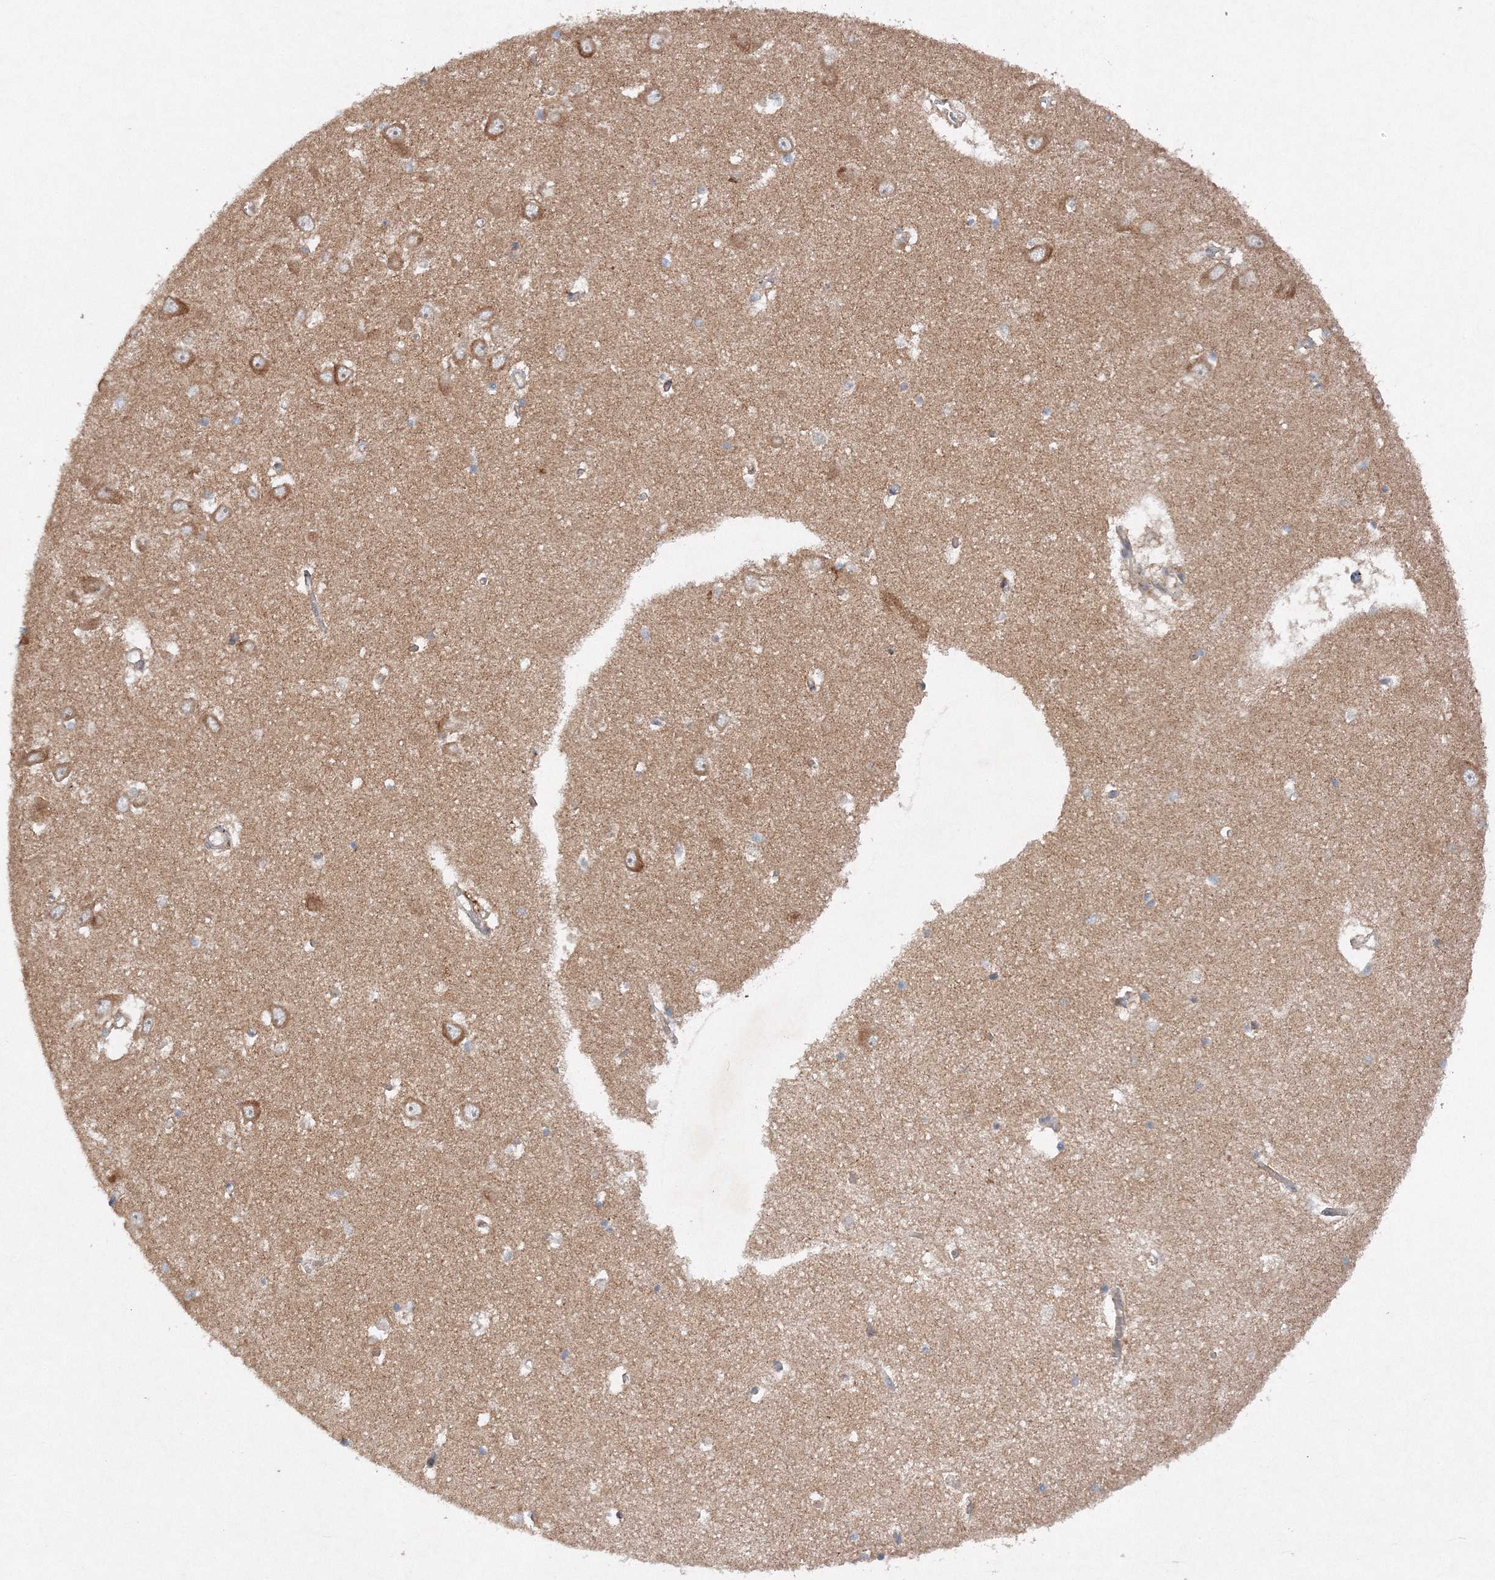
{"staining": {"intensity": "weak", "quantity": "<25%", "location": "cytoplasmic/membranous"}, "tissue": "hippocampus", "cell_type": "Glial cells", "image_type": "normal", "snomed": [{"axis": "morphology", "description": "Normal tissue, NOS"}, {"axis": "topography", "description": "Hippocampus"}], "caption": "Immunohistochemical staining of benign hippocampus displays no significant staining in glial cells.", "gene": "SLC36A1", "patient": {"sex": "male", "age": 70}}